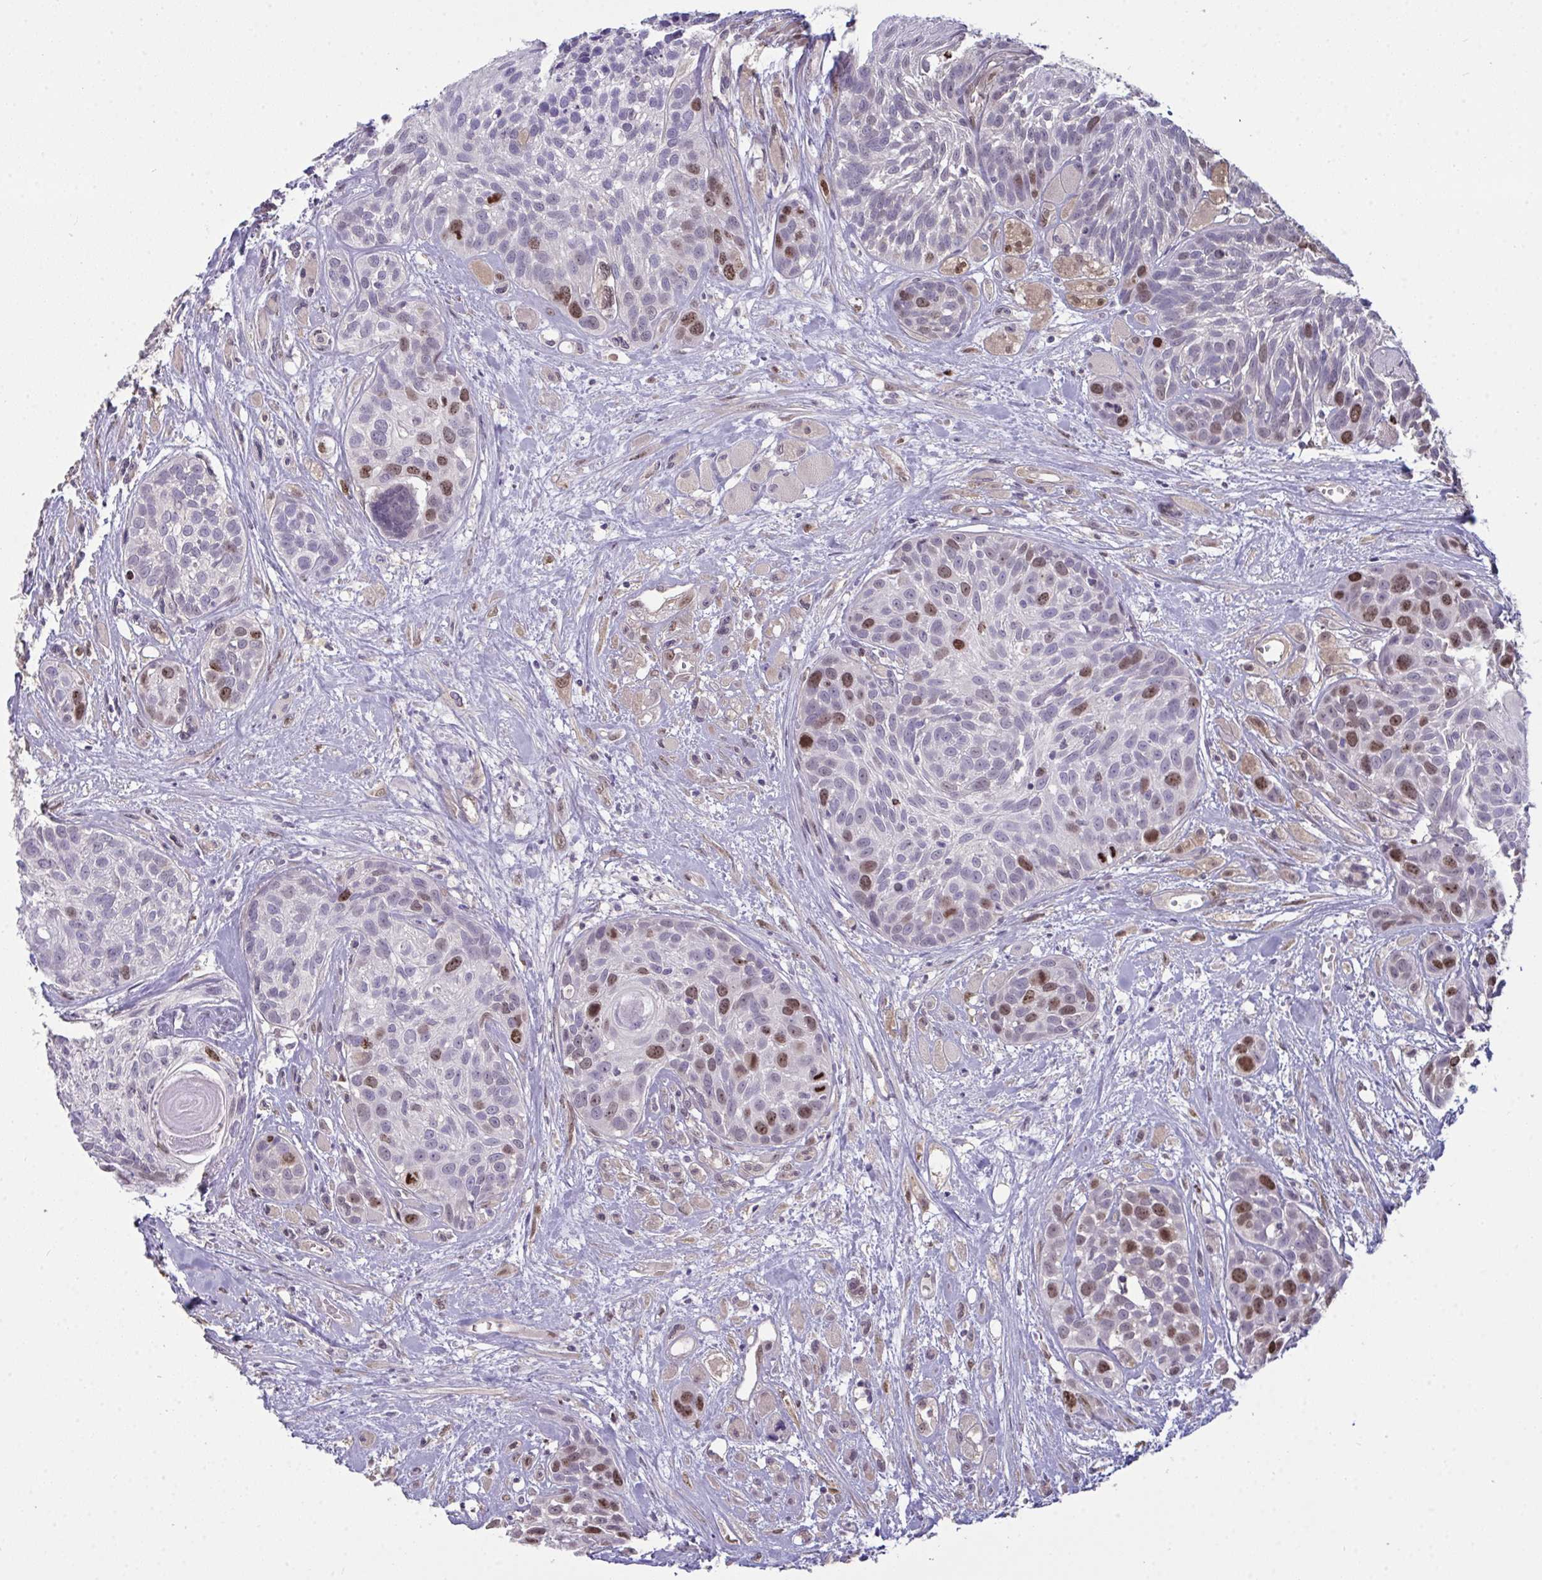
{"staining": {"intensity": "moderate", "quantity": "25%-75%", "location": "nuclear"}, "tissue": "head and neck cancer", "cell_type": "Tumor cells", "image_type": "cancer", "snomed": [{"axis": "morphology", "description": "Squamous cell carcinoma, NOS"}, {"axis": "topography", "description": "Head-Neck"}], "caption": "Immunohistochemical staining of head and neck cancer exhibits medium levels of moderate nuclear protein expression in approximately 25%-75% of tumor cells.", "gene": "SETD7", "patient": {"sex": "female", "age": 50}}